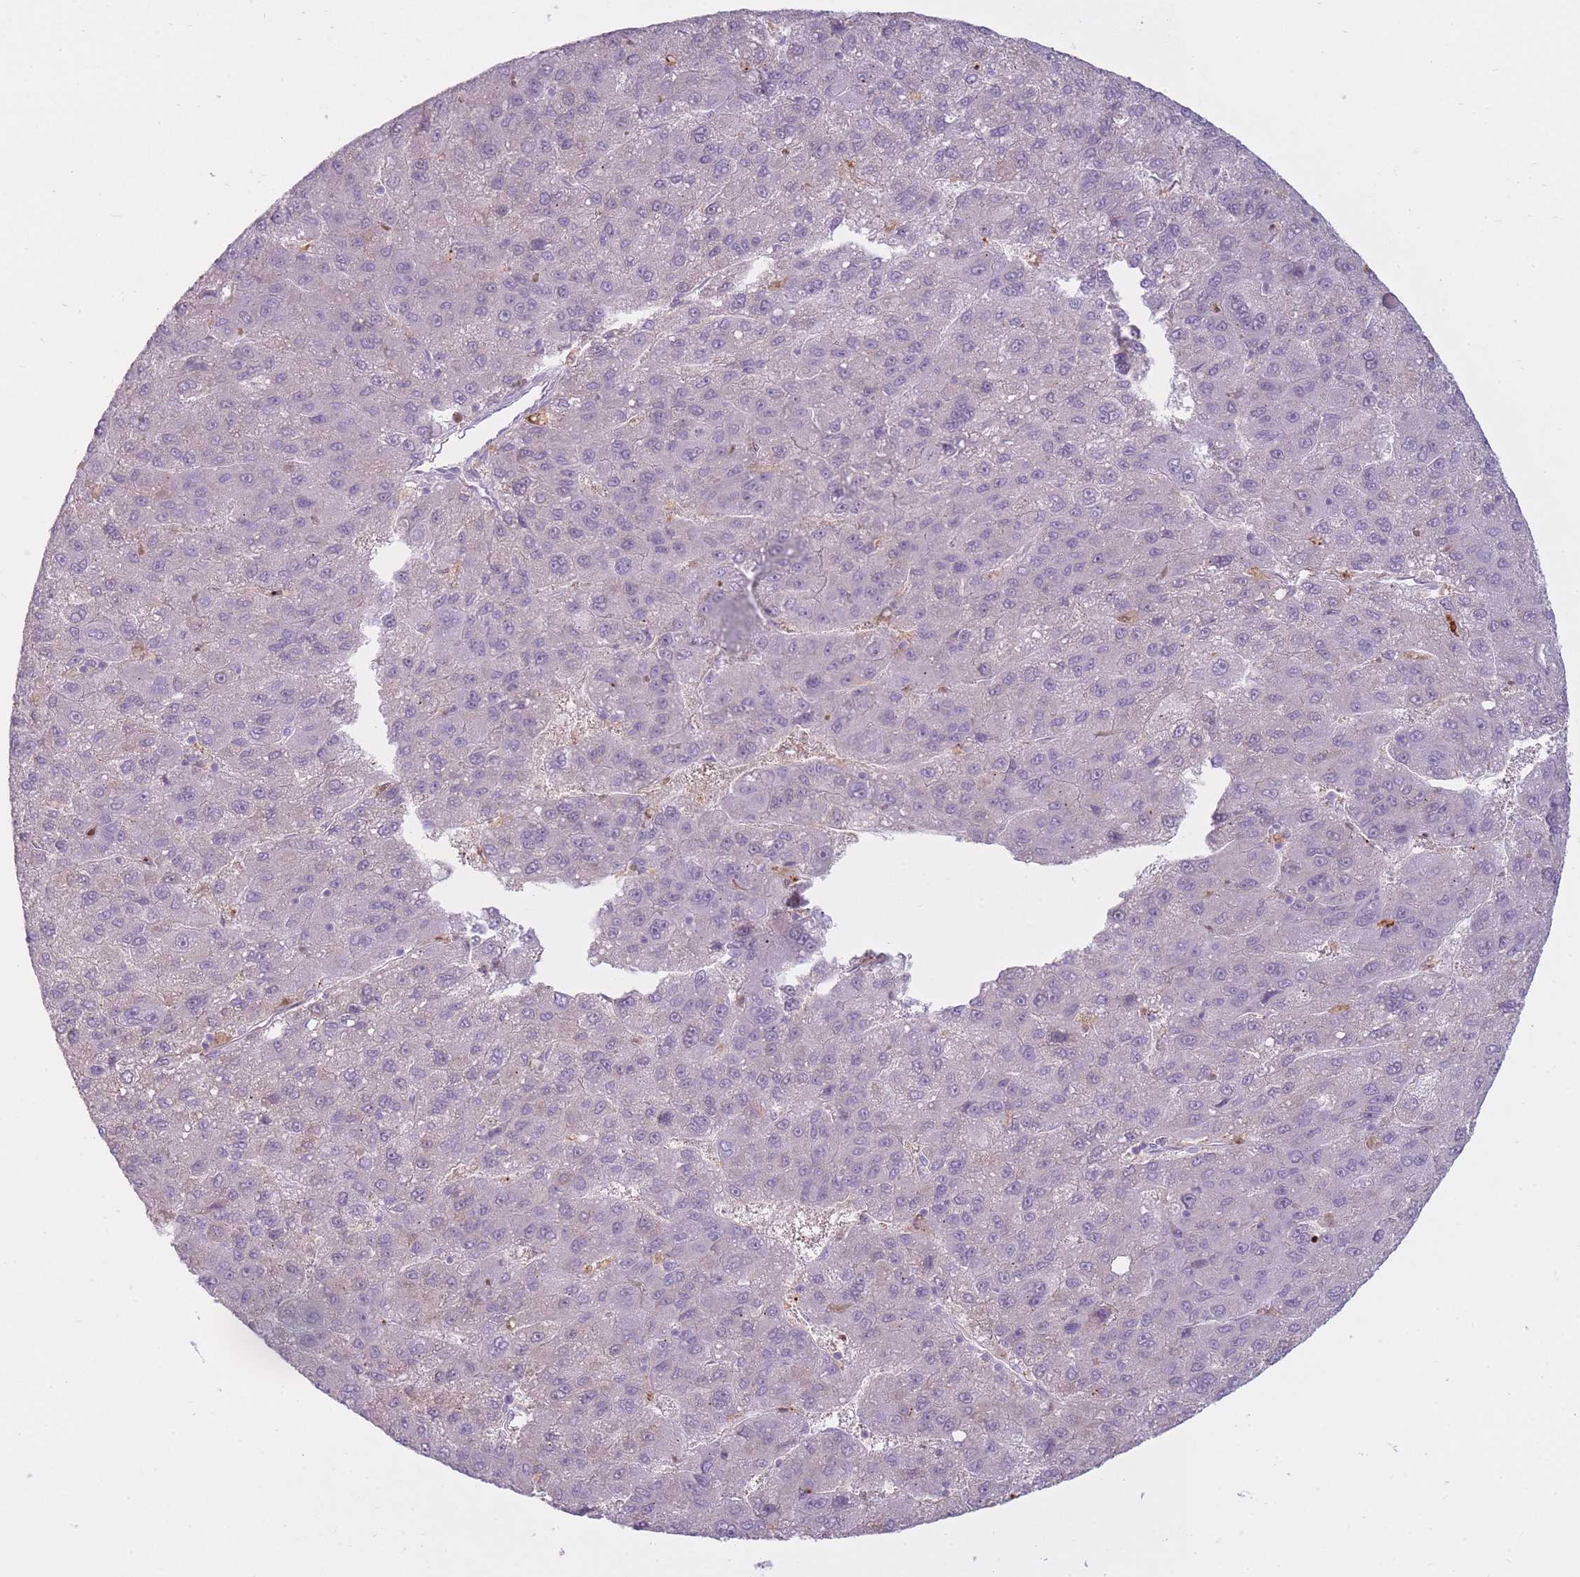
{"staining": {"intensity": "weak", "quantity": "<25%", "location": "cytoplasmic/membranous"}, "tissue": "liver cancer", "cell_type": "Tumor cells", "image_type": "cancer", "snomed": [{"axis": "morphology", "description": "Carcinoma, Hepatocellular, NOS"}, {"axis": "topography", "description": "Liver"}], "caption": "Image shows no significant protein expression in tumor cells of liver cancer.", "gene": "LGALS9", "patient": {"sex": "female", "age": 82}}